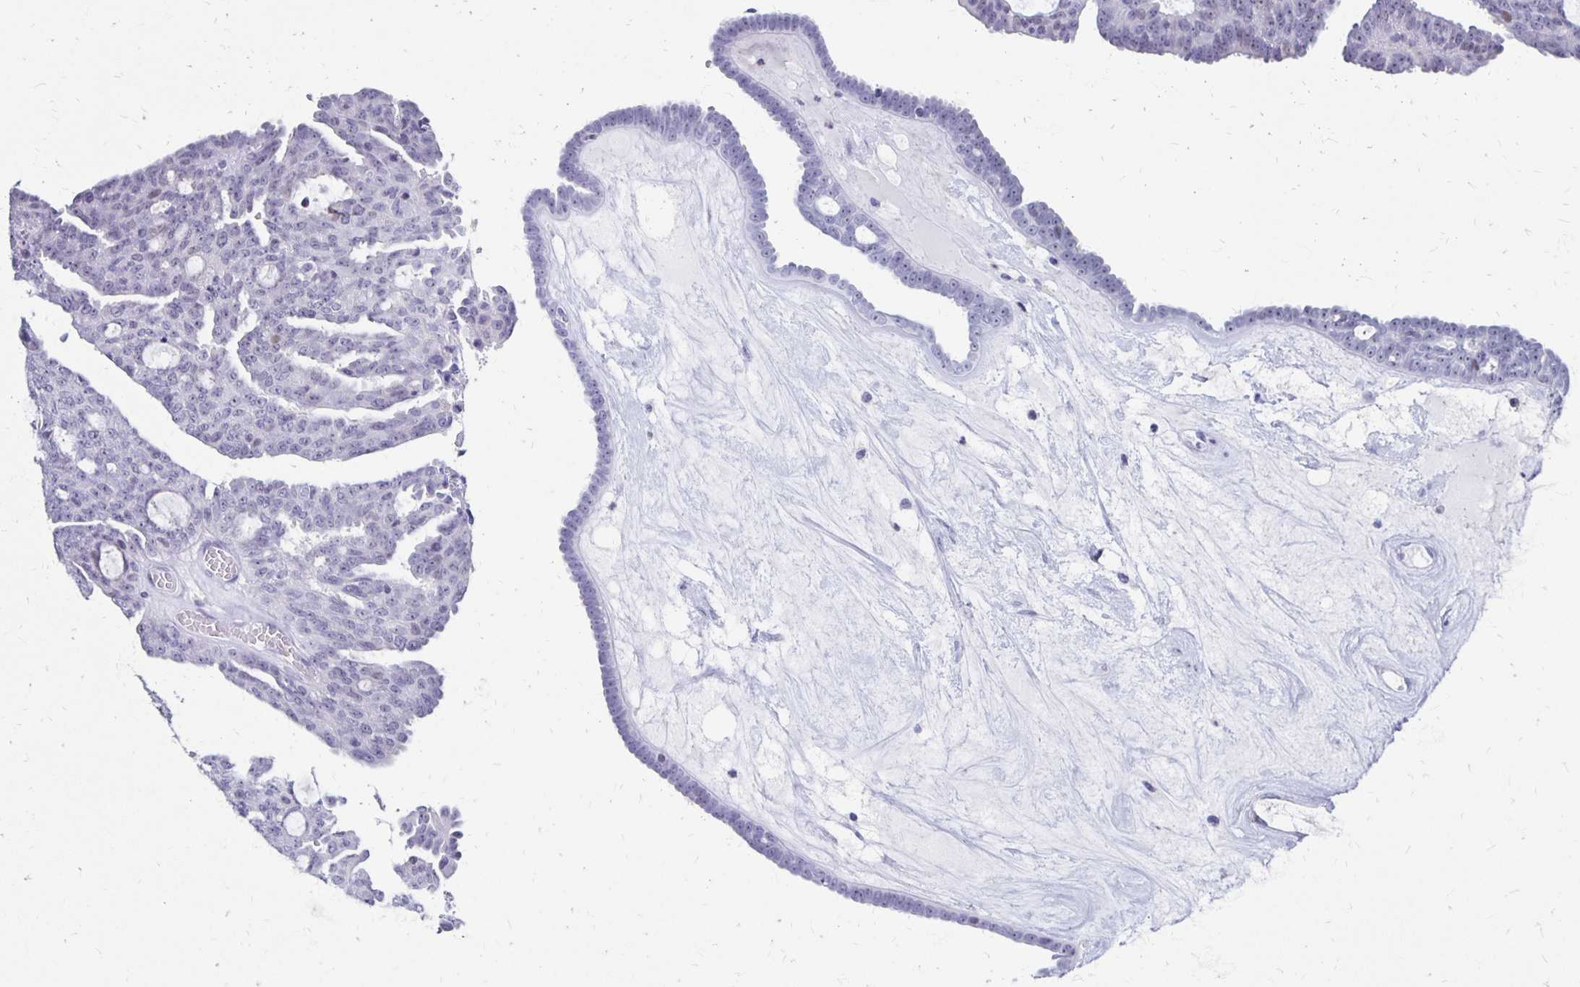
{"staining": {"intensity": "negative", "quantity": "none", "location": "none"}, "tissue": "ovarian cancer", "cell_type": "Tumor cells", "image_type": "cancer", "snomed": [{"axis": "morphology", "description": "Cystadenocarcinoma, serous, NOS"}, {"axis": "topography", "description": "Ovary"}], "caption": "Tumor cells are negative for protein expression in human ovarian cancer (serous cystadenocarcinoma). Nuclei are stained in blue.", "gene": "SYT2", "patient": {"sex": "female", "age": 71}}